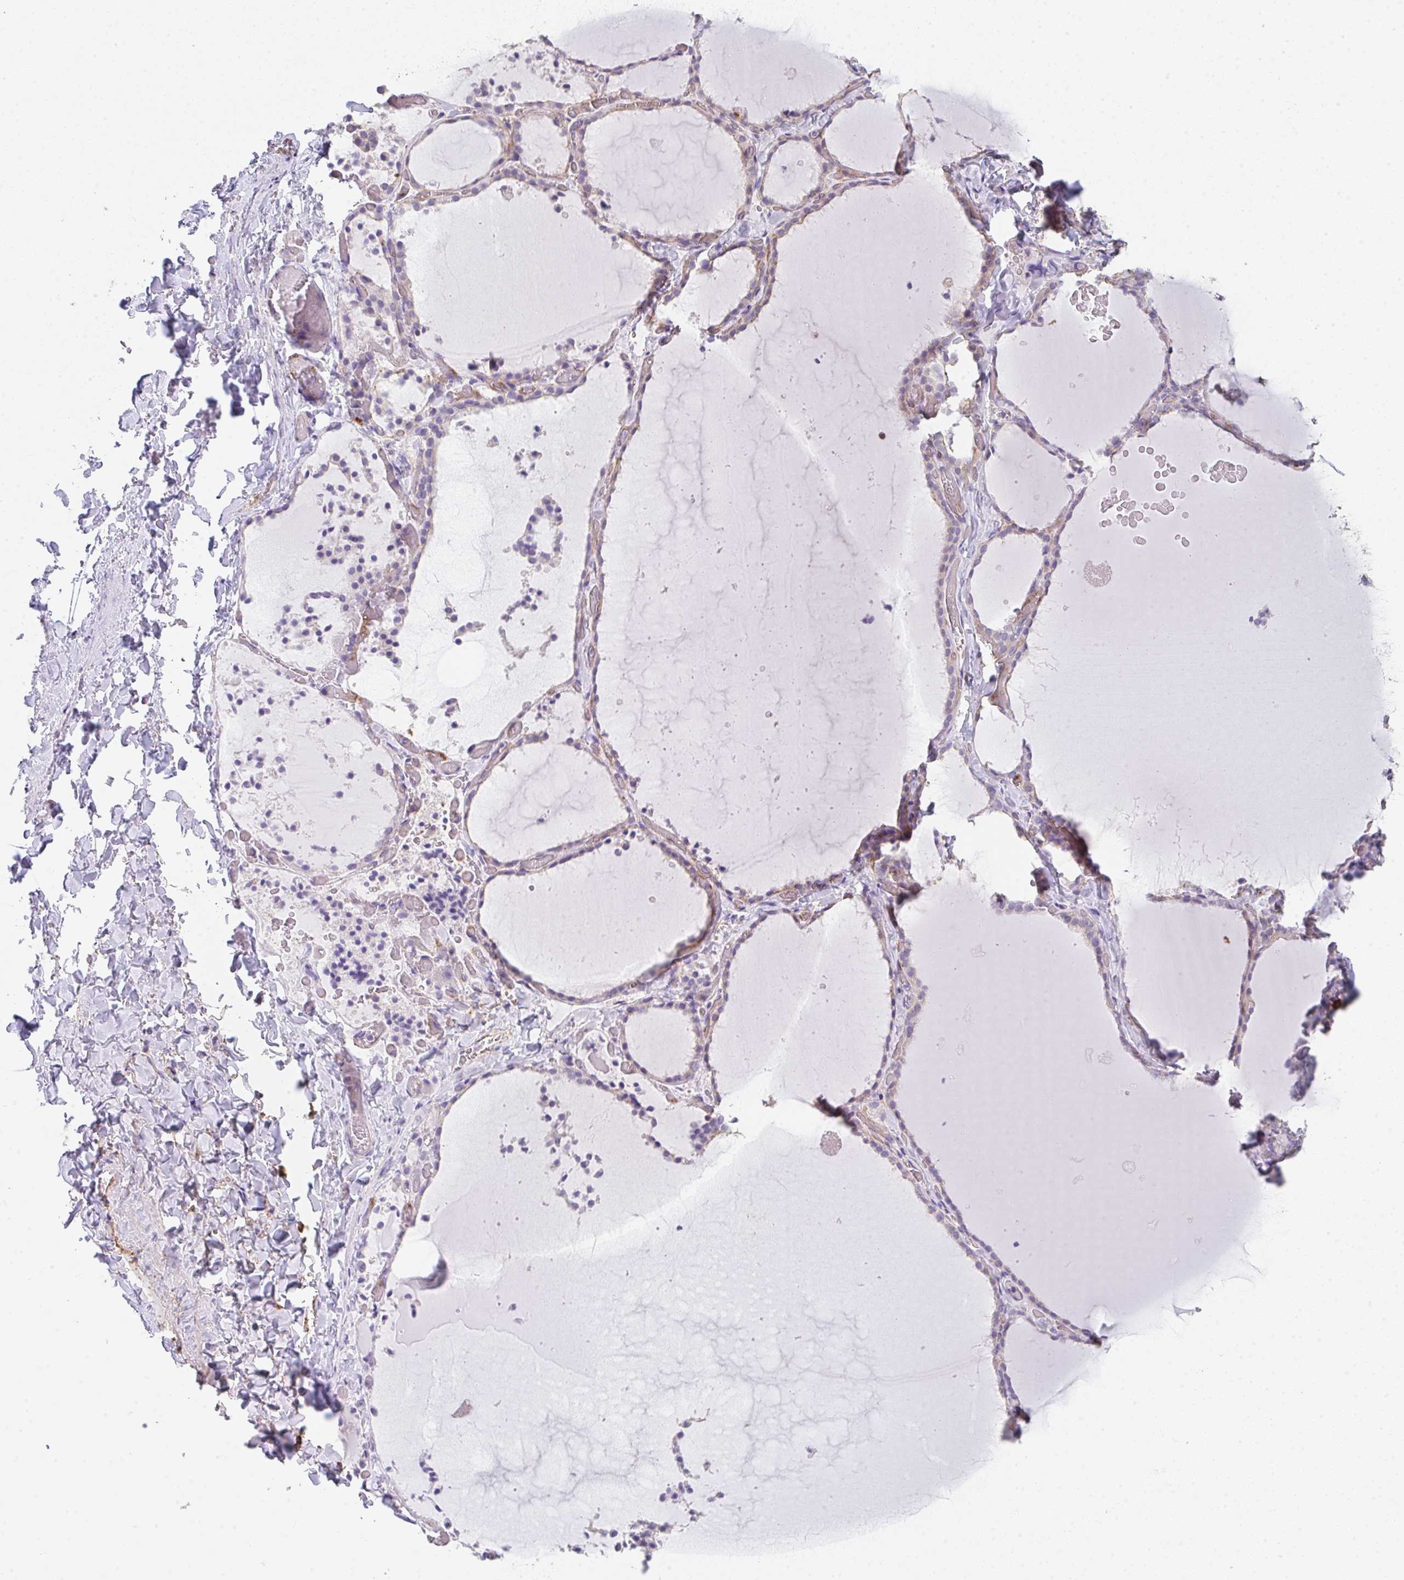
{"staining": {"intensity": "weak", "quantity": "<25%", "location": "cytoplasmic/membranous"}, "tissue": "thyroid gland", "cell_type": "Glandular cells", "image_type": "normal", "snomed": [{"axis": "morphology", "description": "Normal tissue, NOS"}, {"axis": "topography", "description": "Thyroid gland"}], "caption": "Glandular cells show no significant protein expression in unremarkable thyroid gland.", "gene": "DBN1", "patient": {"sex": "female", "age": 22}}